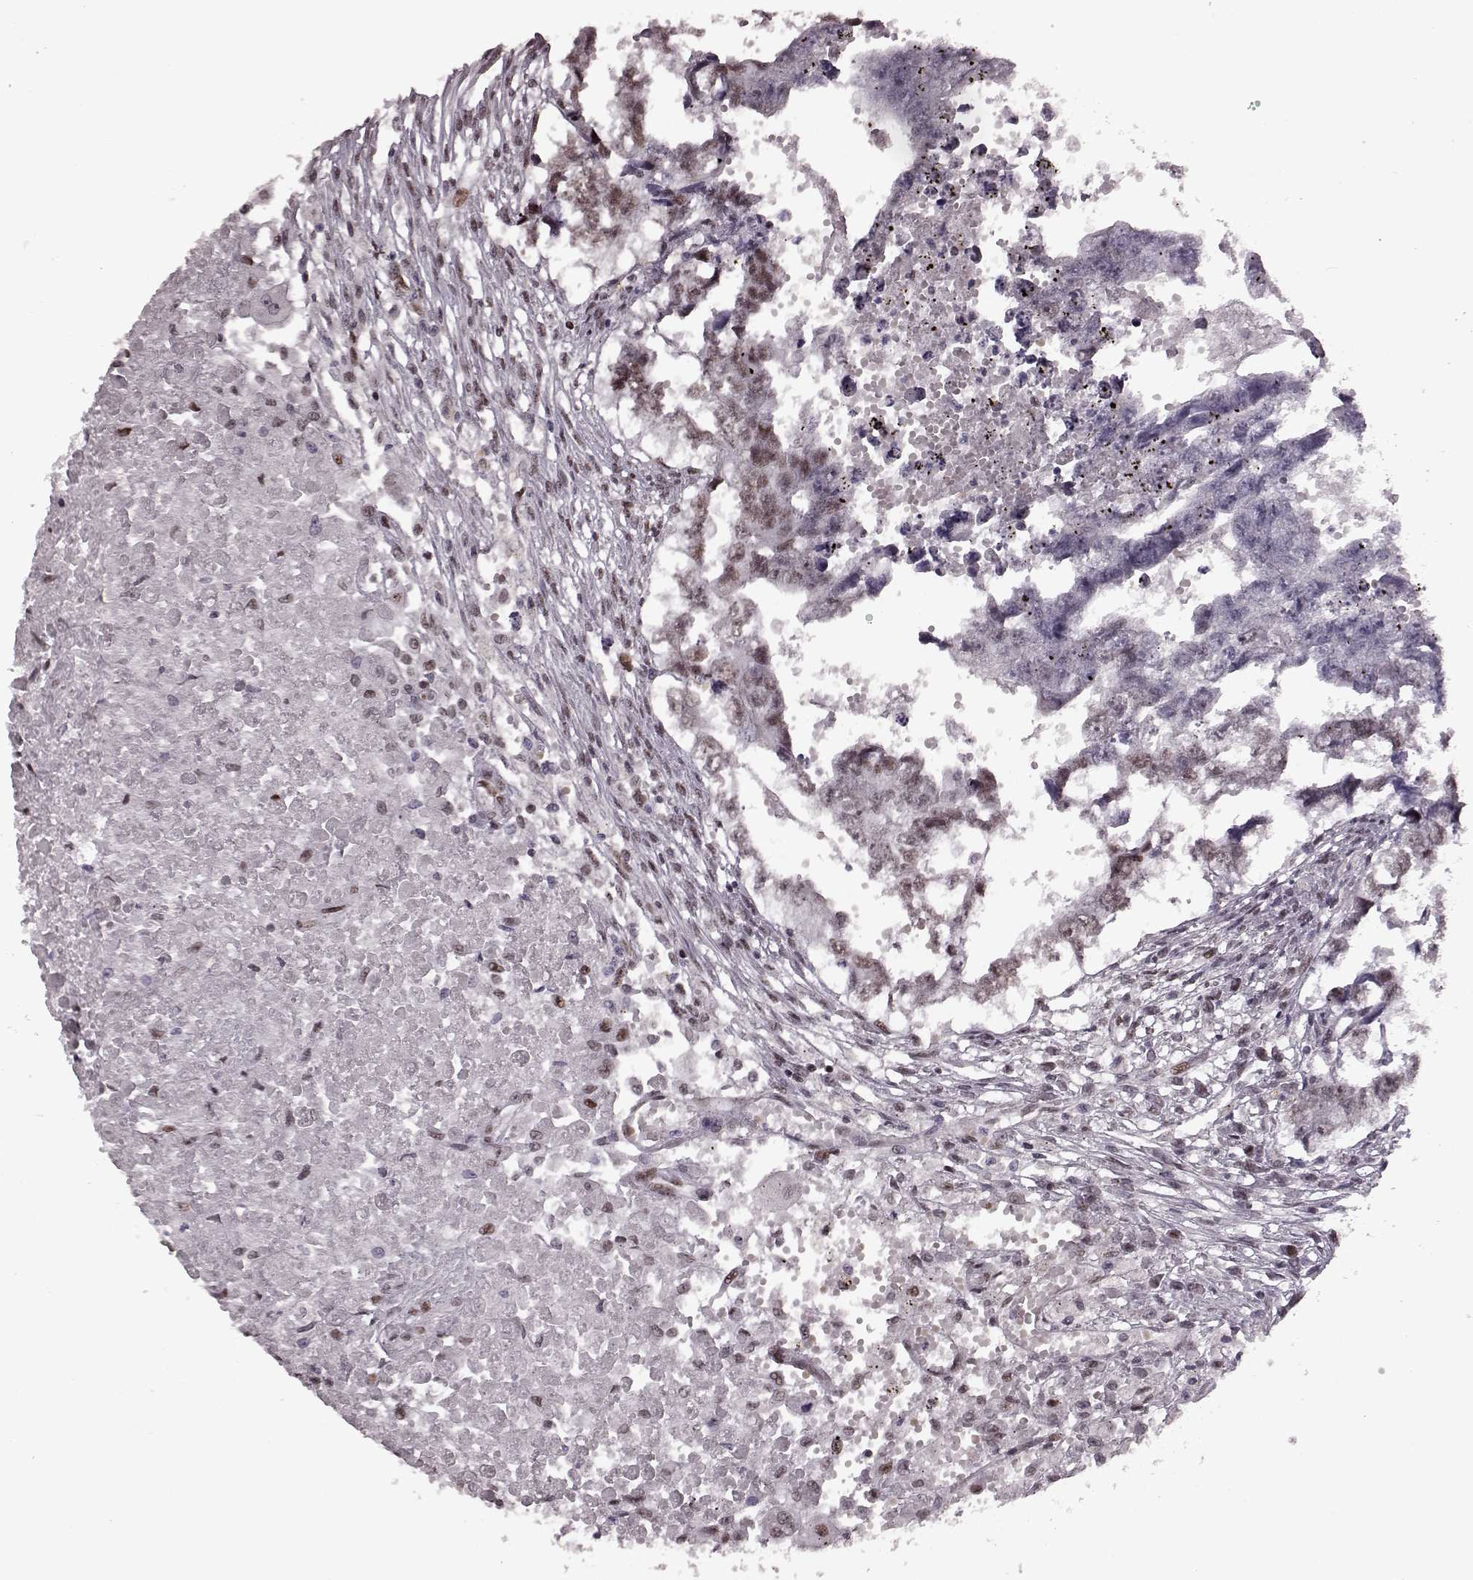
{"staining": {"intensity": "weak", "quantity": "<25%", "location": "nuclear"}, "tissue": "testis cancer", "cell_type": "Tumor cells", "image_type": "cancer", "snomed": [{"axis": "morphology", "description": "Carcinoma, Embryonal, NOS"}, {"axis": "morphology", "description": "Teratoma, malignant, NOS"}, {"axis": "topography", "description": "Testis"}], "caption": "This image is of testis cancer stained with IHC to label a protein in brown with the nuclei are counter-stained blue. There is no expression in tumor cells.", "gene": "NR2C1", "patient": {"sex": "male", "age": 44}}